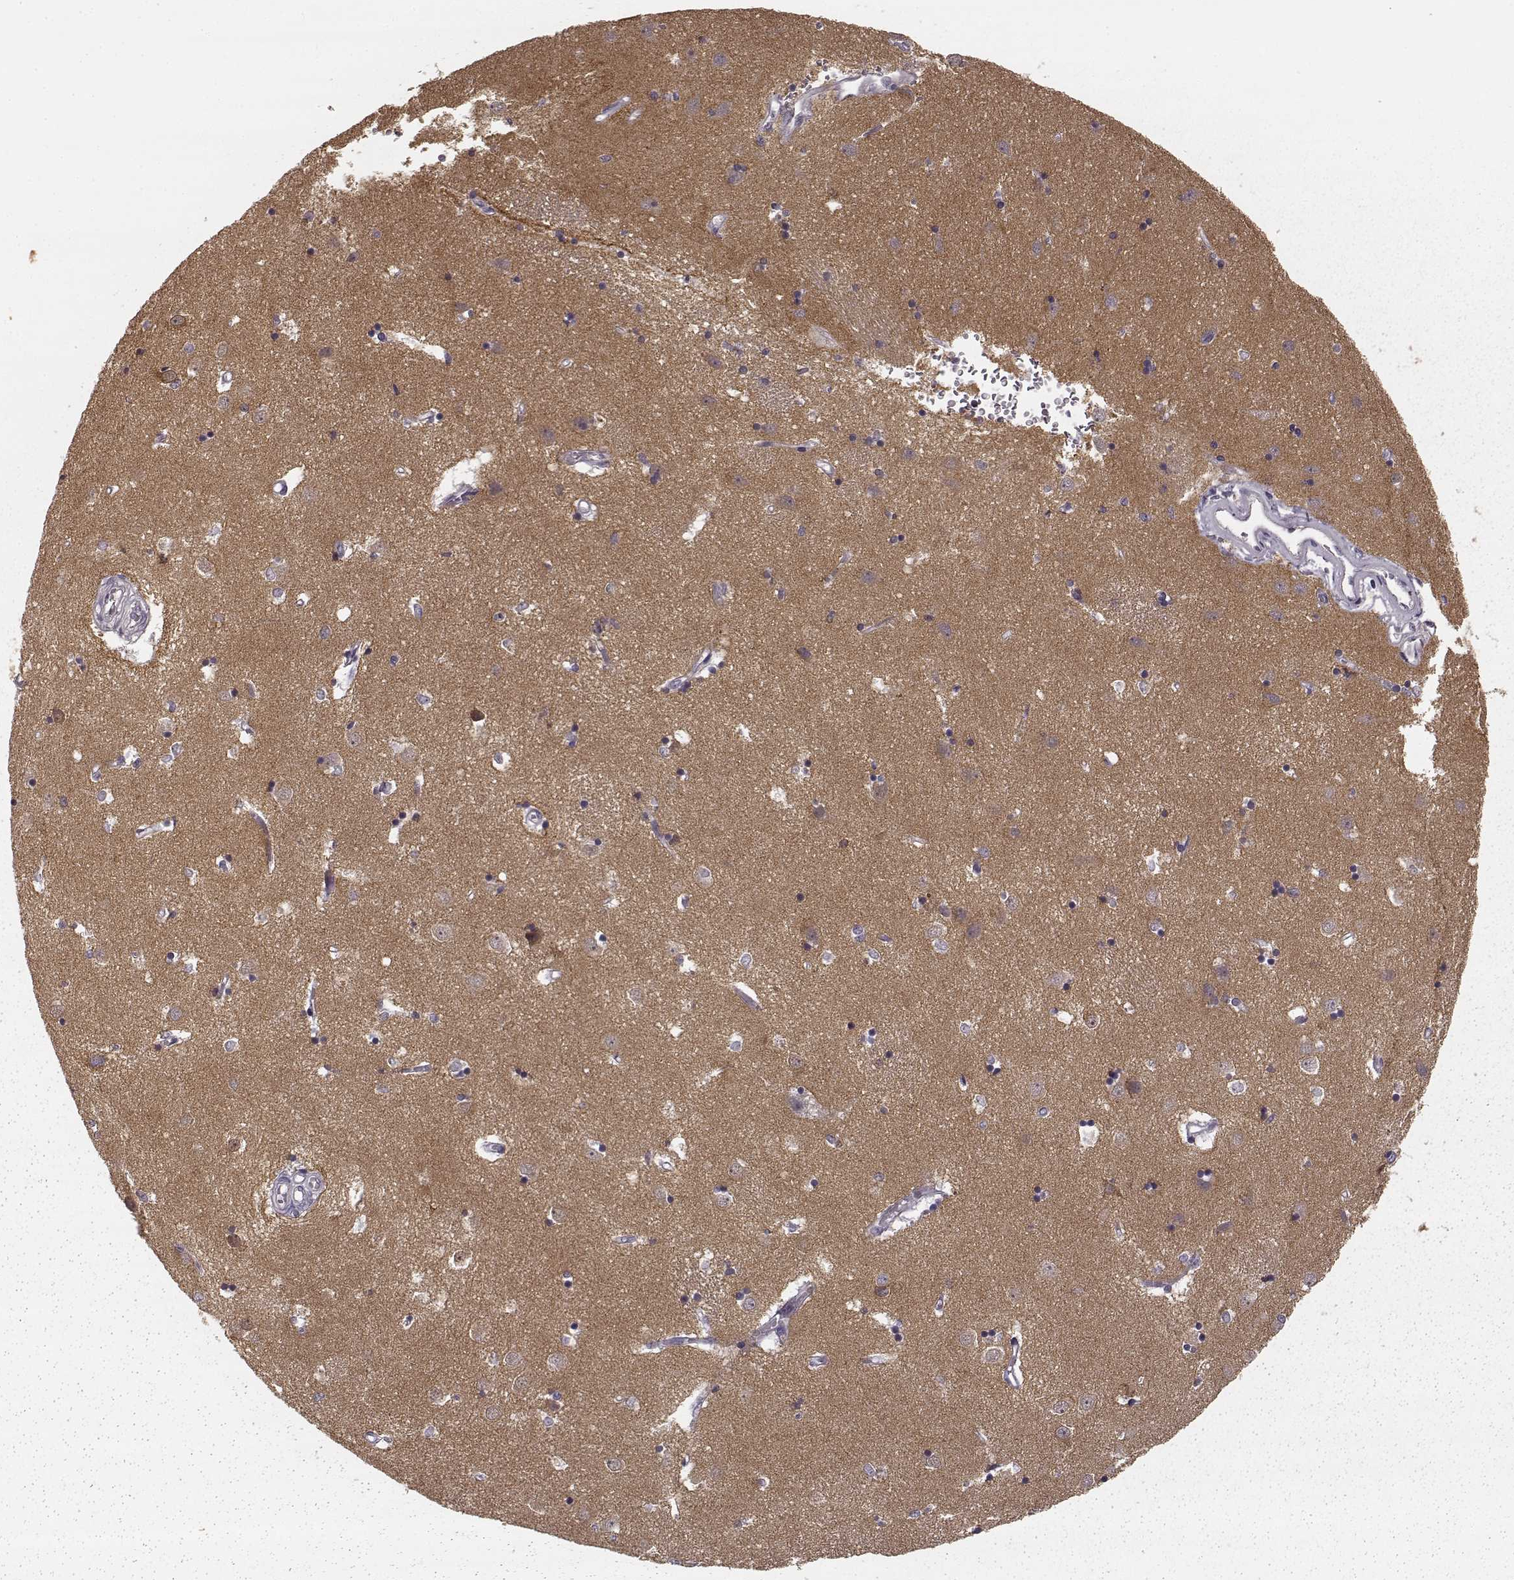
{"staining": {"intensity": "negative", "quantity": "none", "location": "none"}, "tissue": "caudate", "cell_type": "Glial cells", "image_type": "normal", "snomed": [{"axis": "morphology", "description": "Normal tissue, NOS"}, {"axis": "topography", "description": "Lateral ventricle wall"}], "caption": "This image is of benign caudate stained with IHC to label a protein in brown with the nuclei are counter-stained blue. There is no staining in glial cells. Nuclei are stained in blue.", "gene": "PRKCE", "patient": {"sex": "male", "age": 54}}